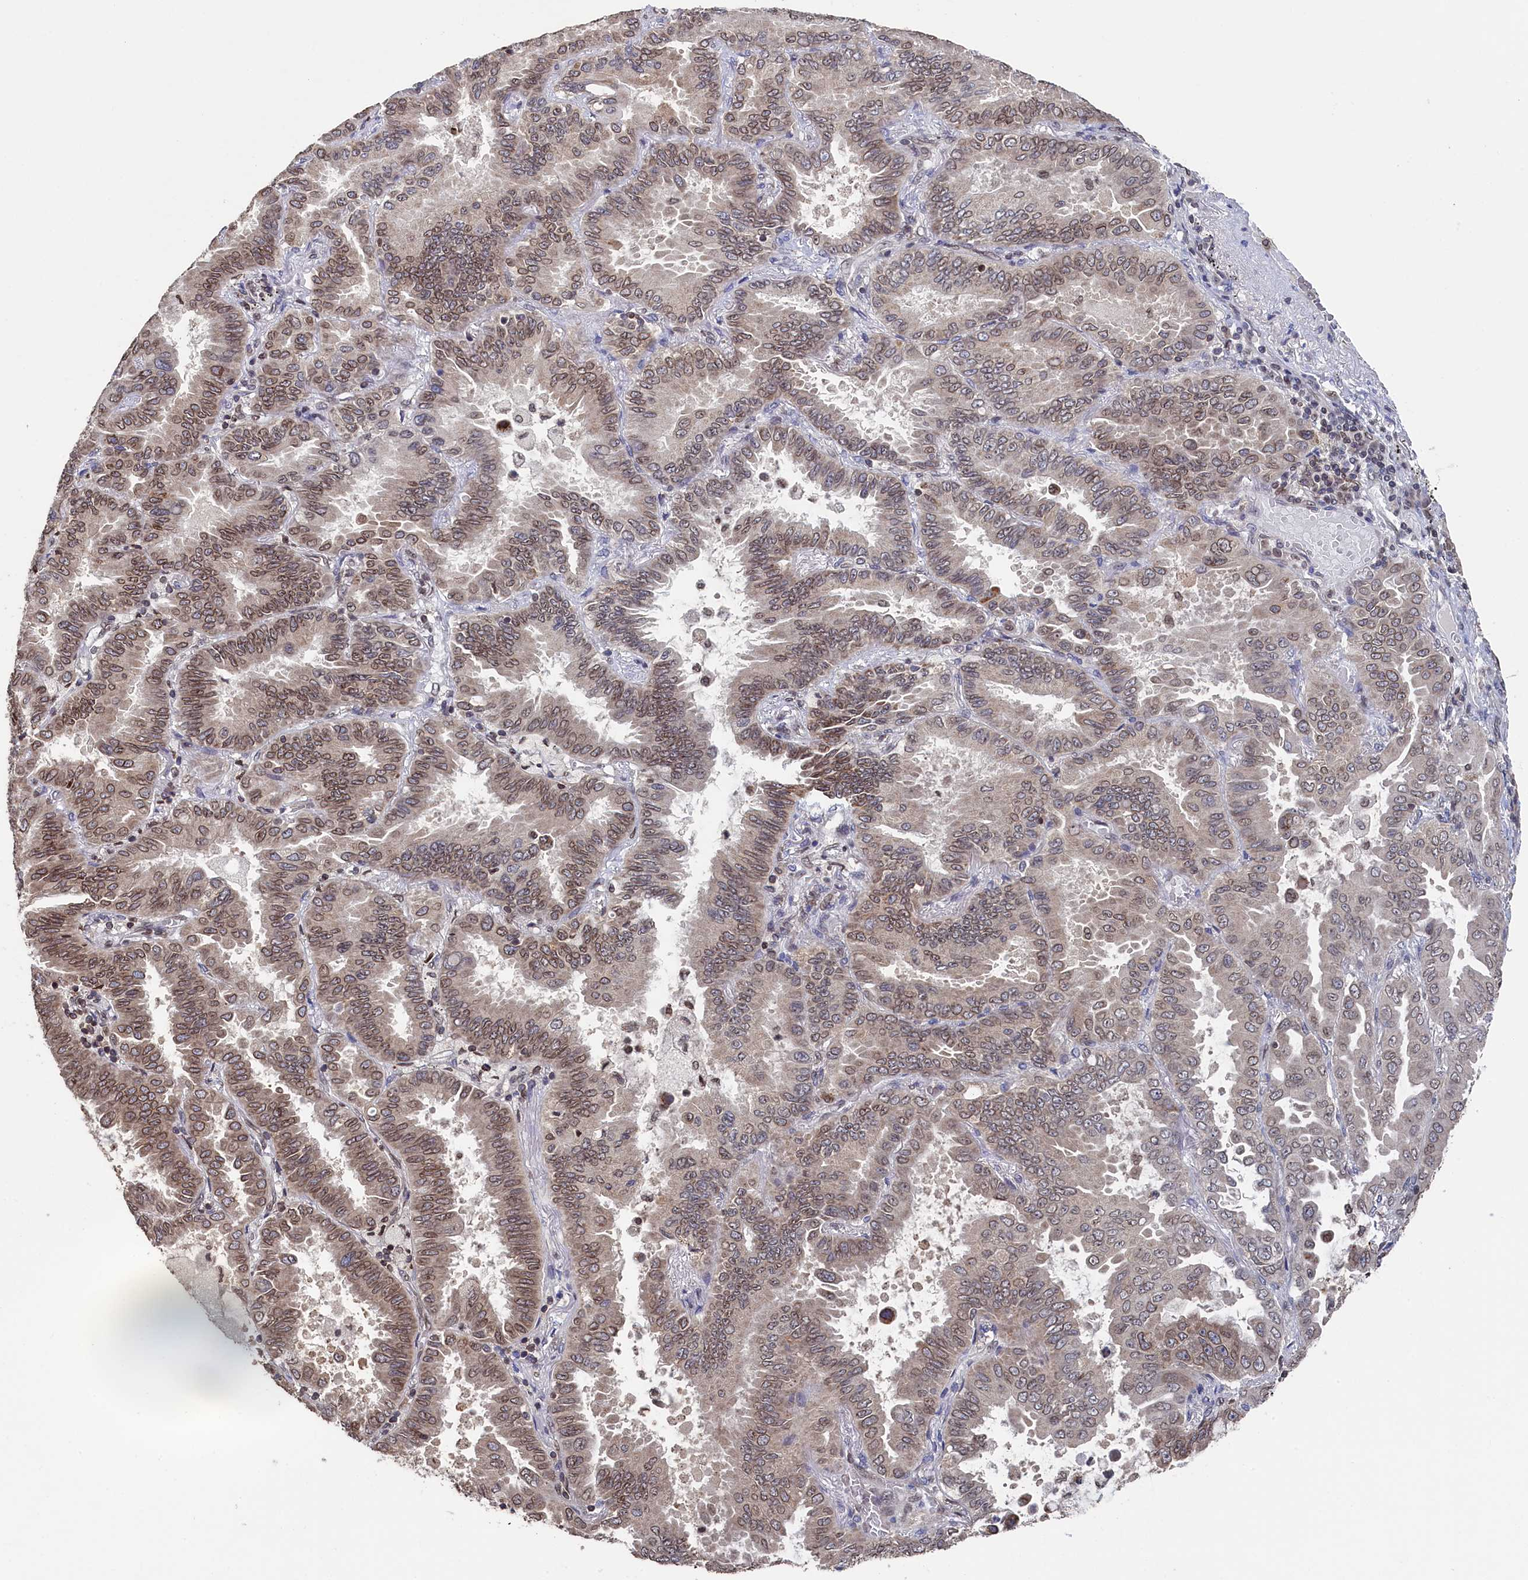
{"staining": {"intensity": "moderate", "quantity": ">75%", "location": "cytoplasmic/membranous,nuclear"}, "tissue": "lung cancer", "cell_type": "Tumor cells", "image_type": "cancer", "snomed": [{"axis": "morphology", "description": "Adenocarcinoma, NOS"}, {"axis": "topography", "description": "Lung"}], "caption": "Lung cancer (adenocarcinoma) stained with a brown dye reveals moderate cytoplasmic/membranous and nuclear positive expression in approximately >75% of tumor cells.", "gene": "ANKEF1", "patient": {"sex": "male", "age": 64}}